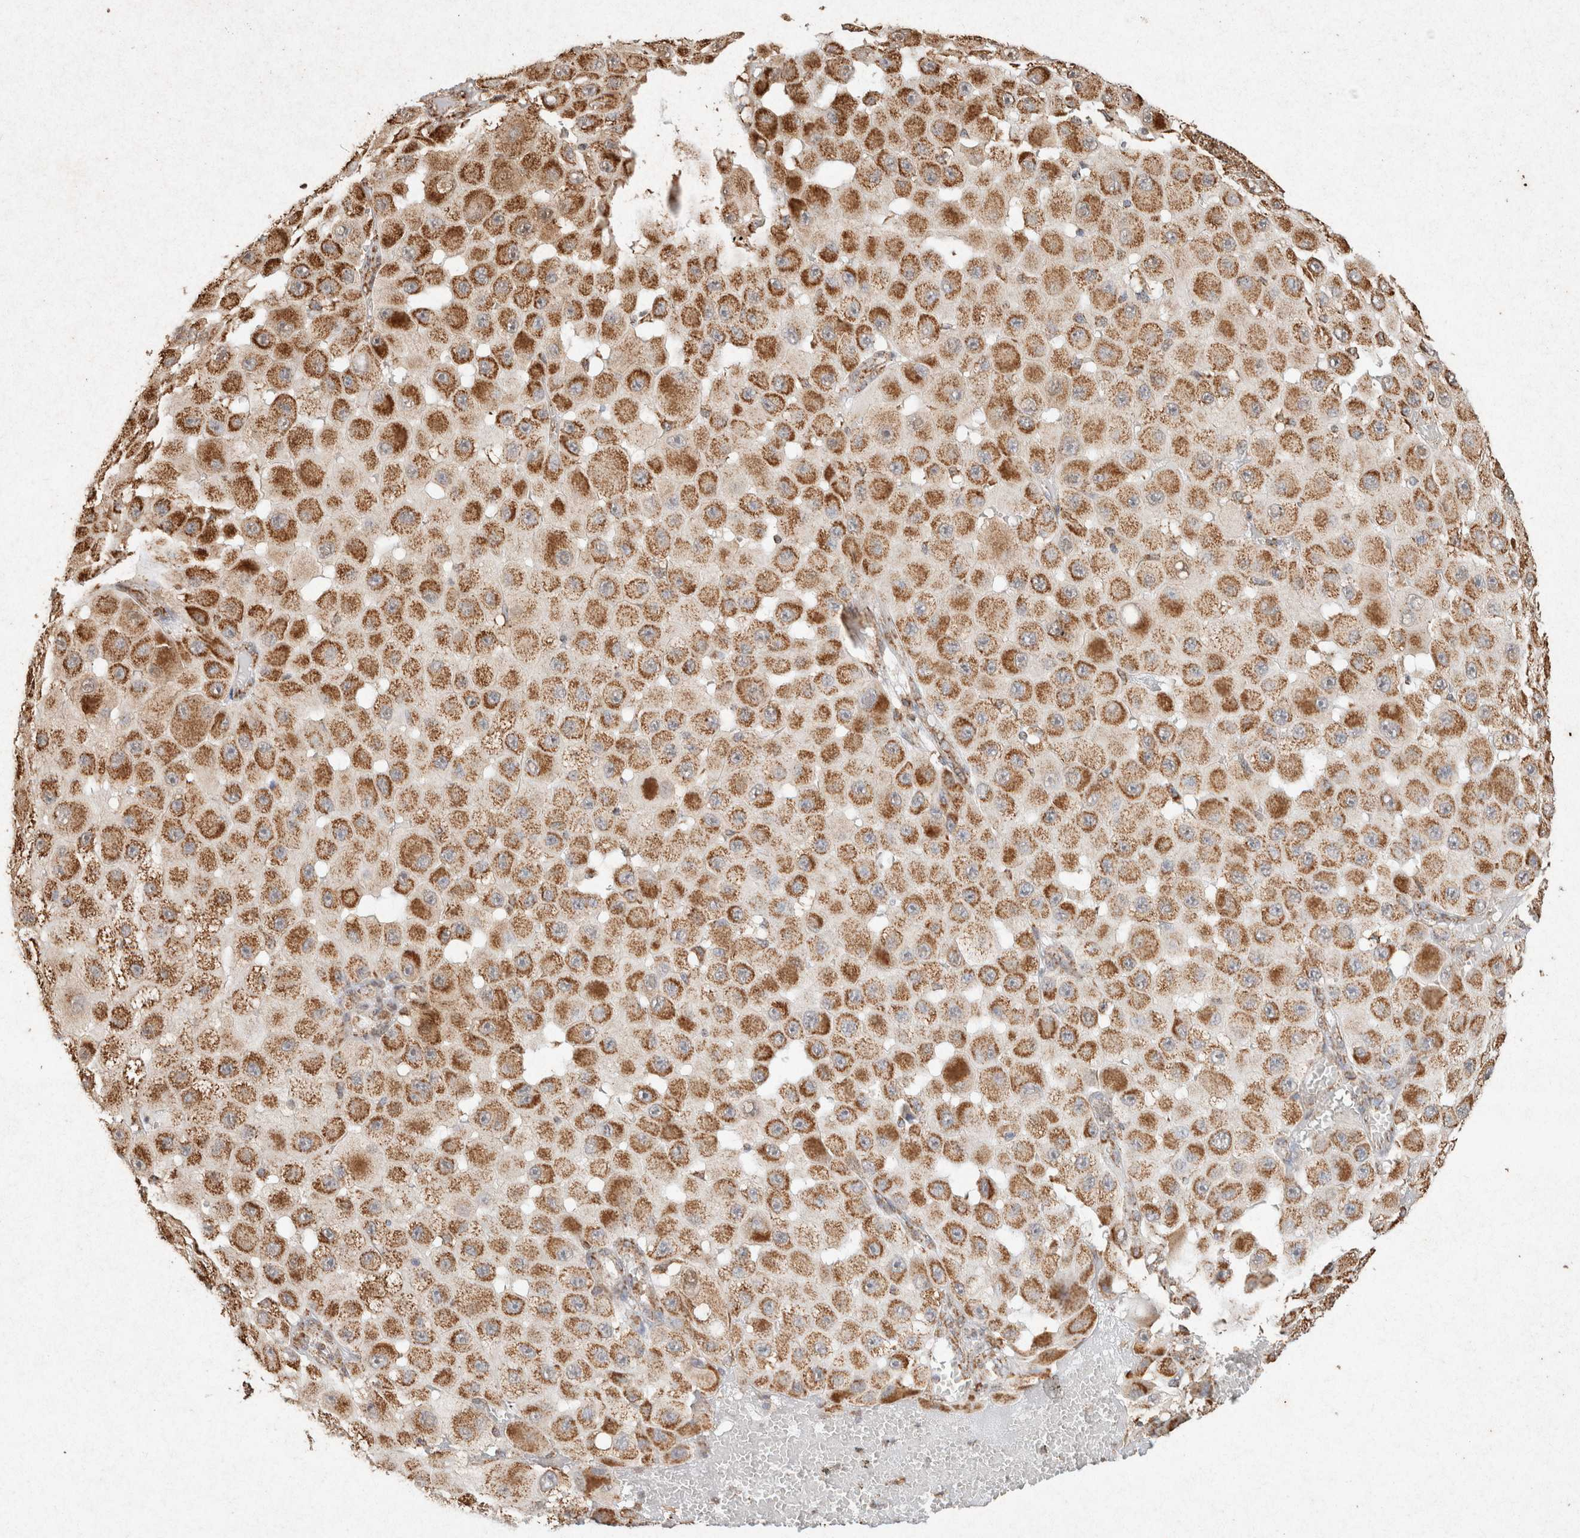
{"staining": {"intensity": "moderate", "quantity": ">75%", "location": "cytoplasmic/membranous"}, "tissue": "melanoma", "cell_type": "Tumor cells", "image_type": "cancer", "snomed": [{"axis": "morphology", "description": "Malignant melanoma, NOS"}, {"axis": "topography", "description": "Skin"}], "caption": "Immunohistochemical staining of human malignant melanoma displays medium levels of moderate cytoplasmic/membranous positivity in about >75% of tumor cells.", "gene": "SDC2", "patient": {"sex": "female", "age": 81}}